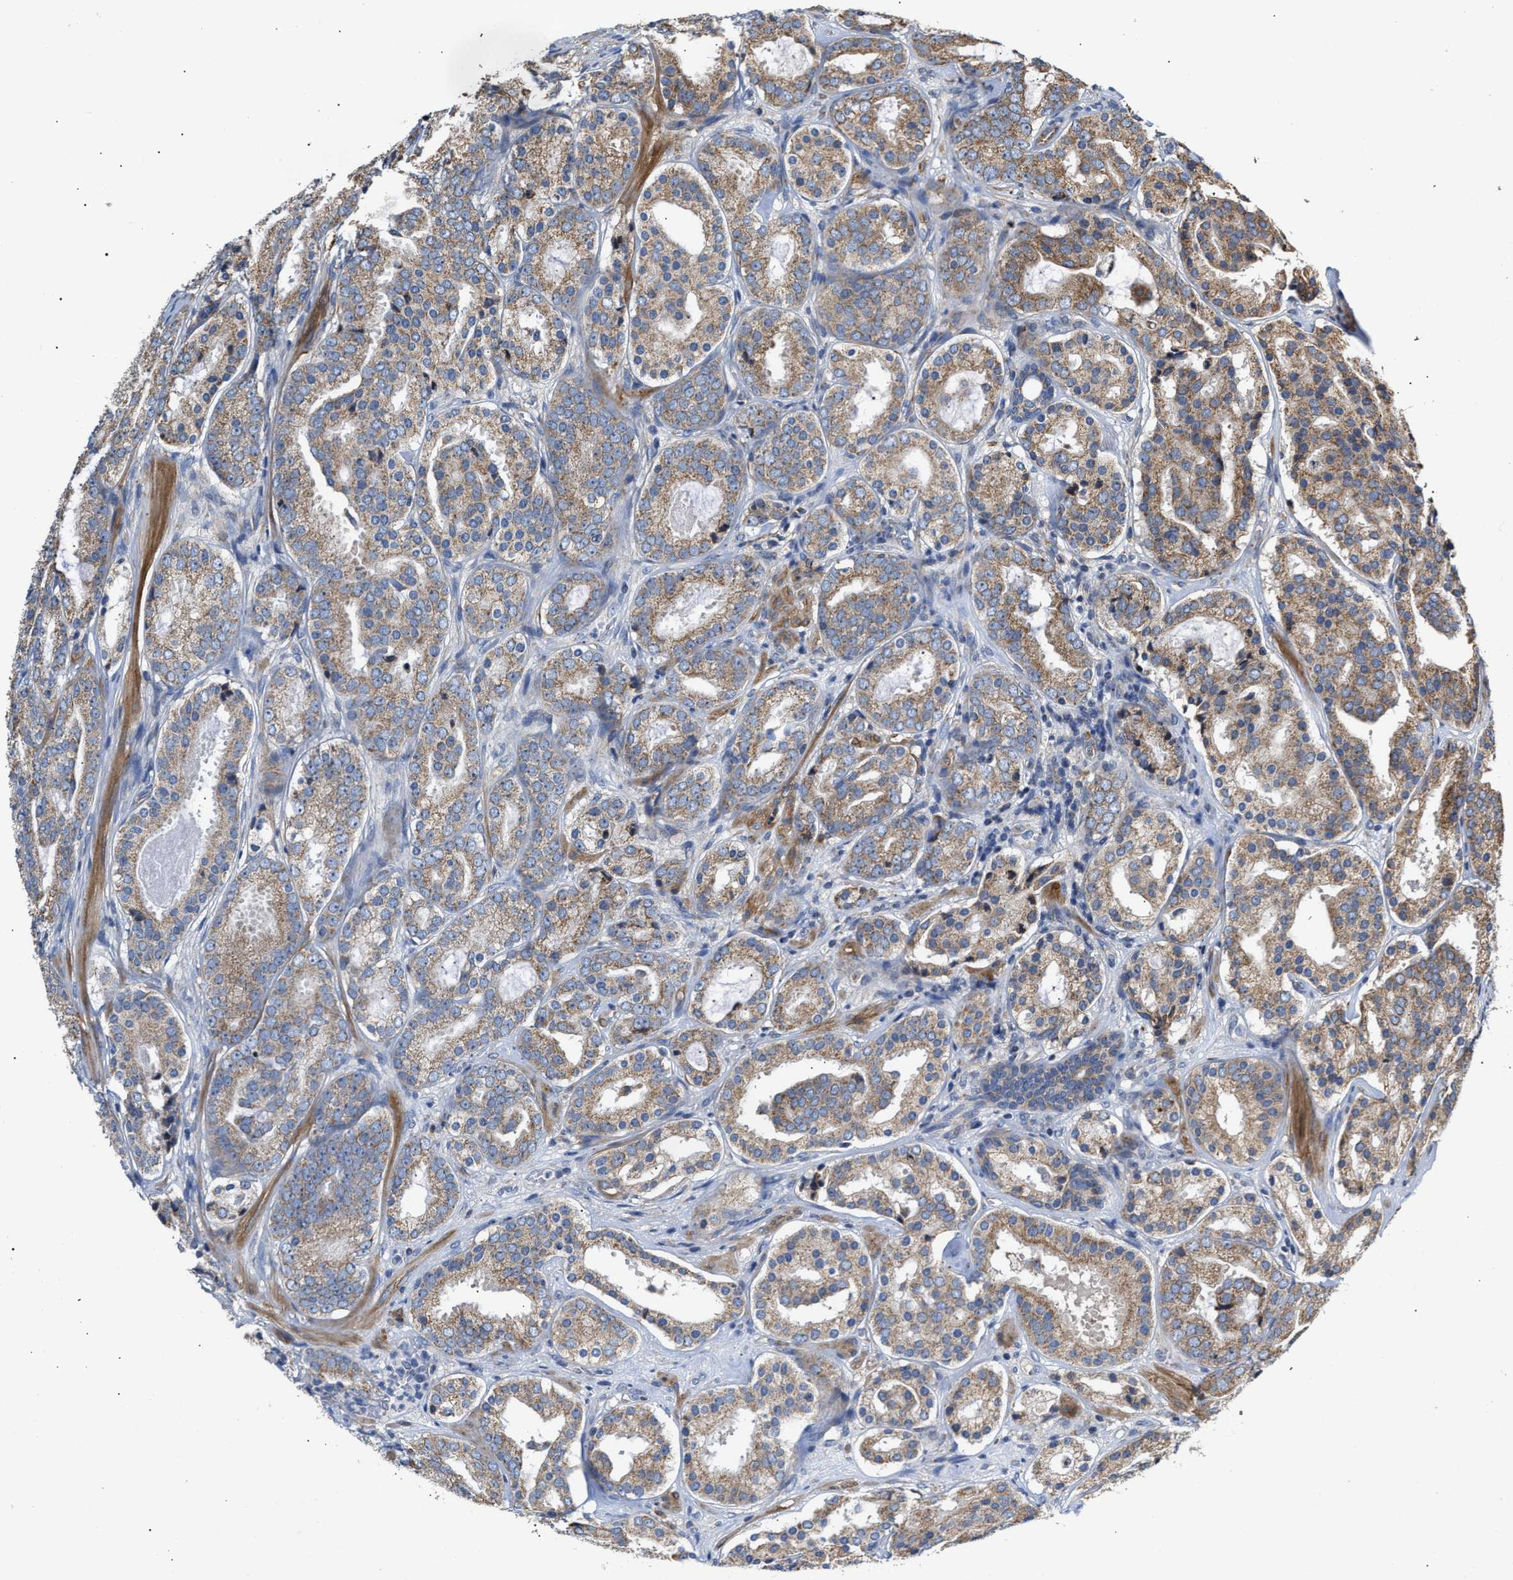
{"staining": {"intensity": "moderate", "quantity": ">75%", "location": "cytoplasmic/membranous"}, "tissue": "prostate cancer", "cell_type": "Tumor cells", "image_type": "cancer", "snomed": [{"axis": "morphology", "description": "Adenocarcinoma, Low grade"}, {"axis": "topography", "description": "Prostate"}], "caption": "This micrograph demonstrates immunohistochemistry (IHC) staining of prostate cancer (low-grade adenocarcinoma), with medium moderate cytoplasmic/membranous positivity in approximately >75% of tumor cells.", "gene": "MALSU1", "patient": {"sex": "male", "age": 69}}